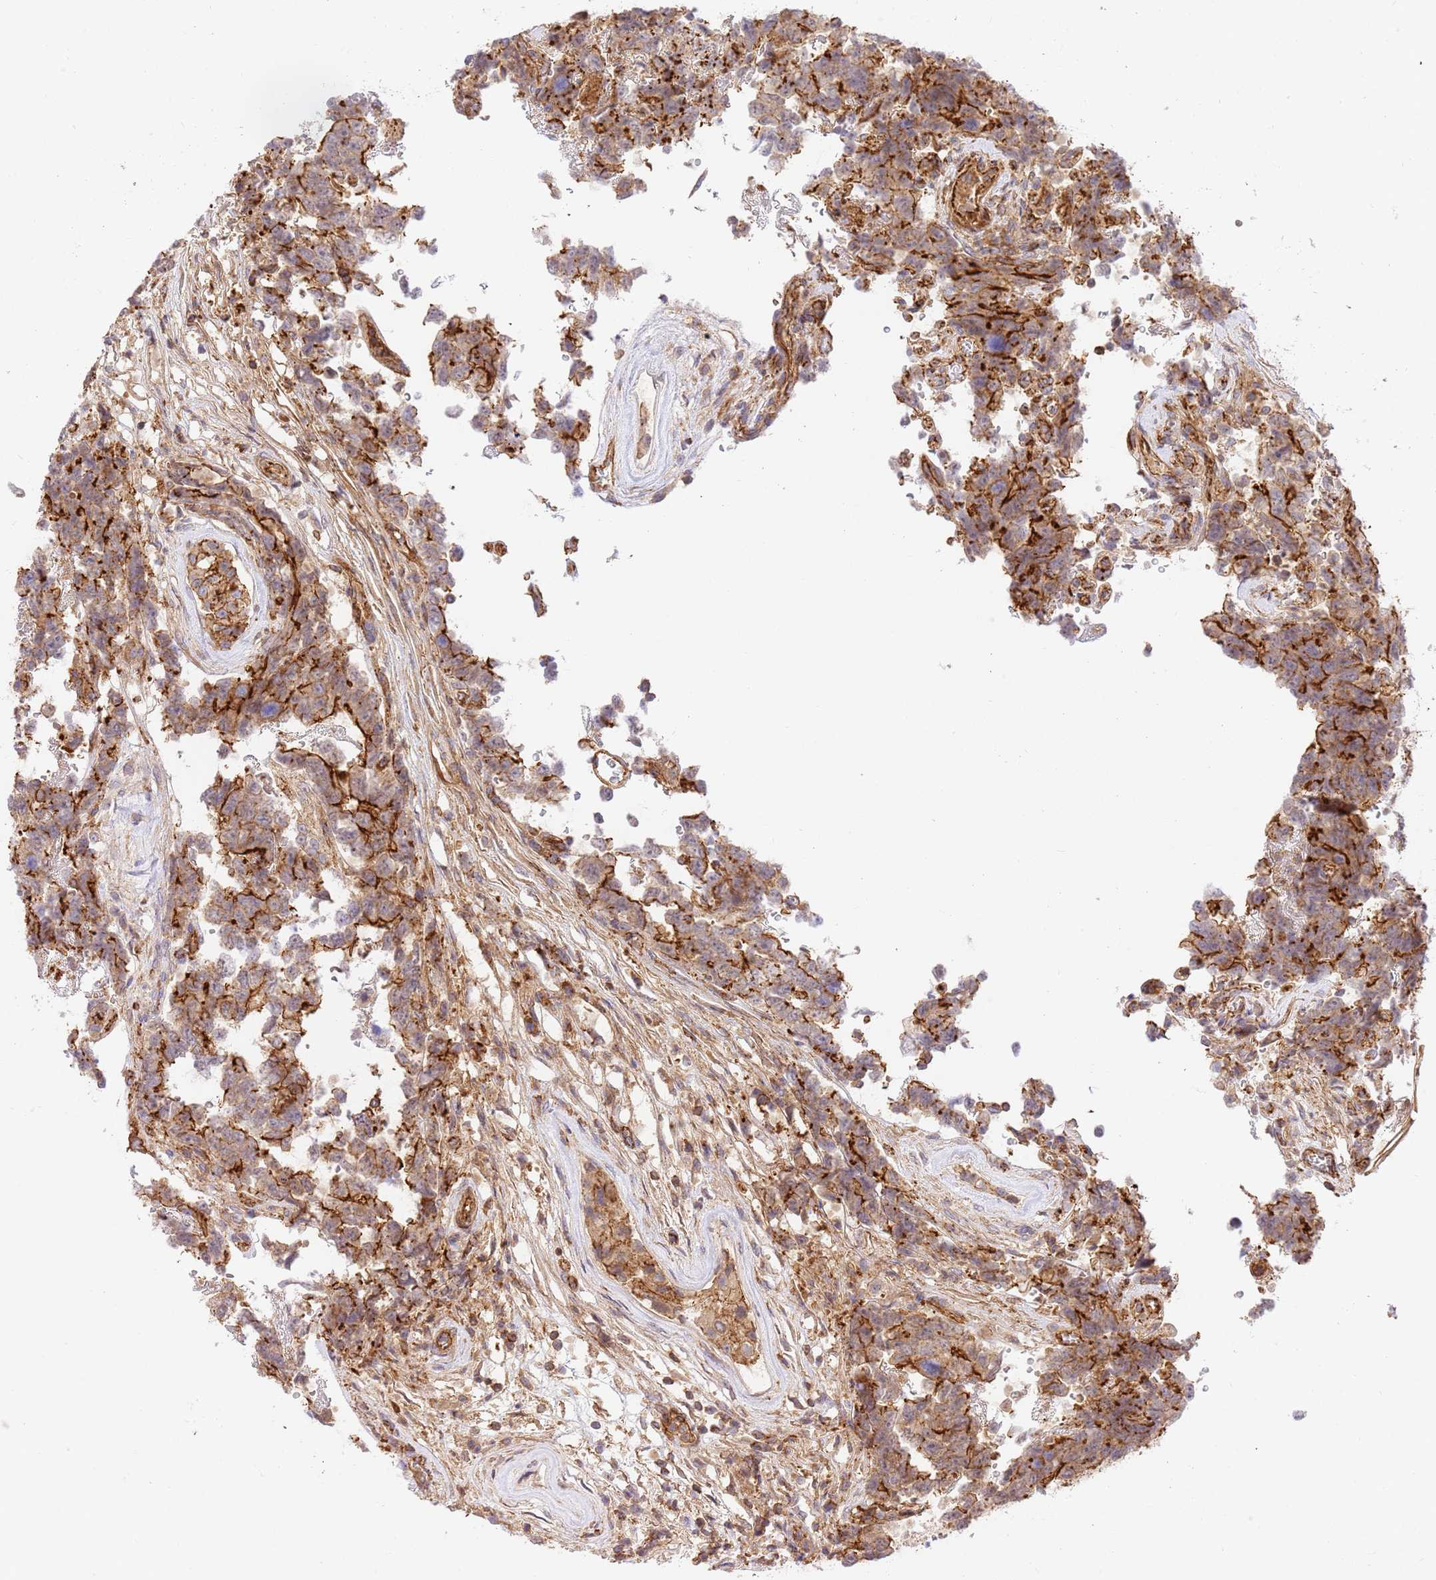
{"staining": {"intensity": "strong", "quantity": "25%-75%", "location": "cytoplasmic/membranous"}, "tissue": "testis cancer", "cell_type": "Tumor cells", "image_type": "cancer", "snomed": [{"axis": "morphology", "description": "Normal tissue, NOS"}, {"axis": "morphology", "description": "Carcinoma, Embryonal, NOS"}, {"axis": "topography", "description": "Testis"}, {"axis": "topography", "description": "Epididymis"}], "caption": "Immunohistochemical staining of testis cancer (embryonal carcinoma) exhibits high levels of strong cytoplasmic/membranous protein expression in about 25%-75% of tumor cells.", "gene": "EFCAB8", "patient": {"sex": "male", "age": 25}}